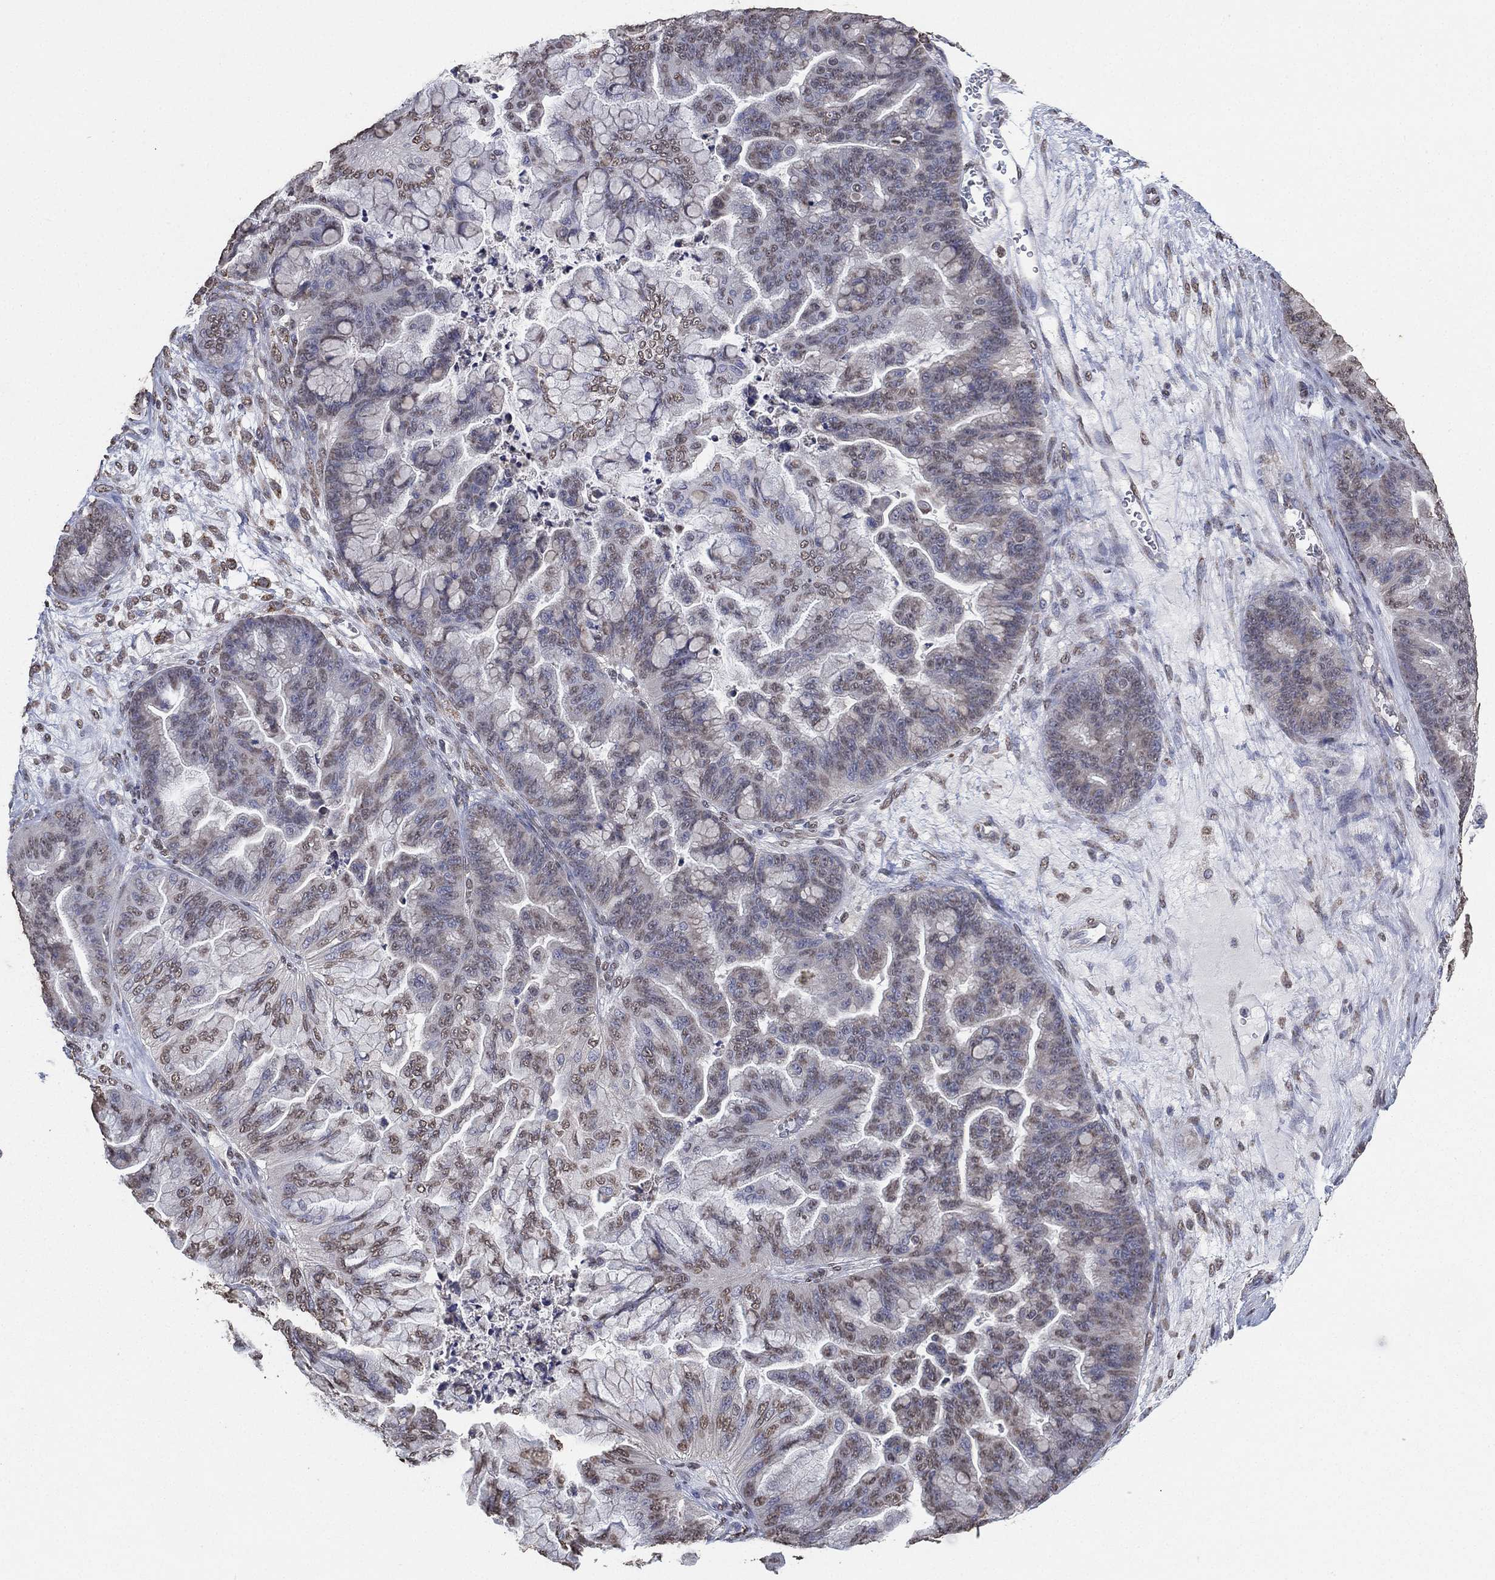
{"staining": {"intensity": "weak", "quantity": "<25%", "location": "nuclear"}, "tissue": "ovarian cancer", "cell_type": "Tumor cells", "image_type": "cancer", "snomed": [{"axis": "morphology", "description": "Cystadenocarcinoma, mucinous, NOS"}, {"axis": "topography", "description": "Ovary"}], "caption": "Tumor cells show no significant expression in ovarian cancer. The staining was performed using DAB (3,3'-diaminobenzidine) to visualize the protein expression in brown, while the nuclei were stained in blue with hematoxylin (Magnification: 20x).", "gene": "ALDH7A1", "patient": {"sex": "female", "age": 67}}